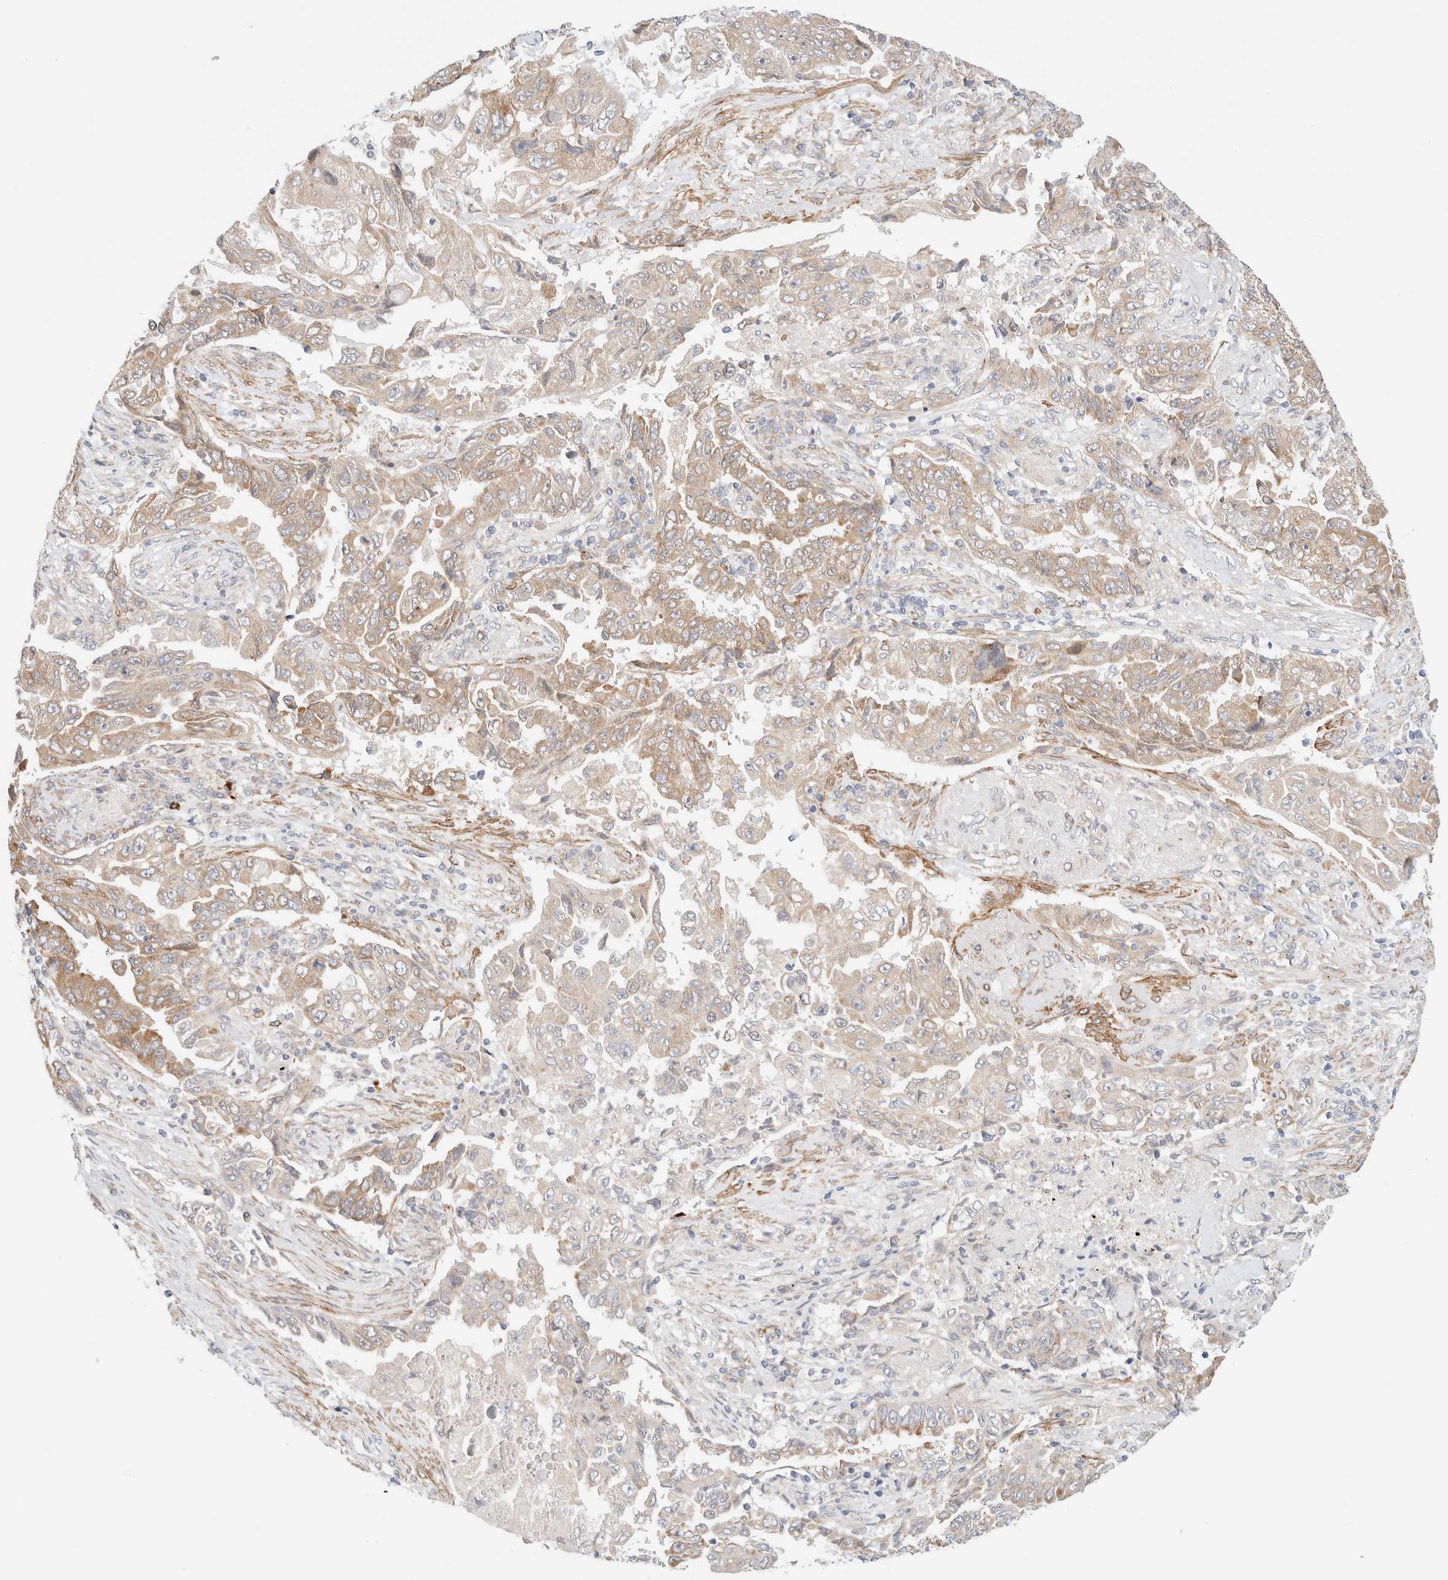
{"staining": {"intensity": "moderate", "quantity": ">75%", "location": "cytoplasmic/membranous"}, "tissue": "lung cancer", "cell_type": "Tumor cells", "image_type": "cancer", "snomed": [{"axis": "morphology", "description": "Adenocarcinoma, NOS"}, {"axis": "topography", "description": "Lung"}], "caption": "Immunohistochemistry (IHC) image of neoplastic tissue: human lung cancer stained using IHC displays medium levels of moderate protein expression localized specifically in the cytoplasmic/membranous of tumor cells, appearing as a cytoplasmic/membranous brown color.", "gene": "RRP15", "patient": {"sex": "female", "age": 51}}